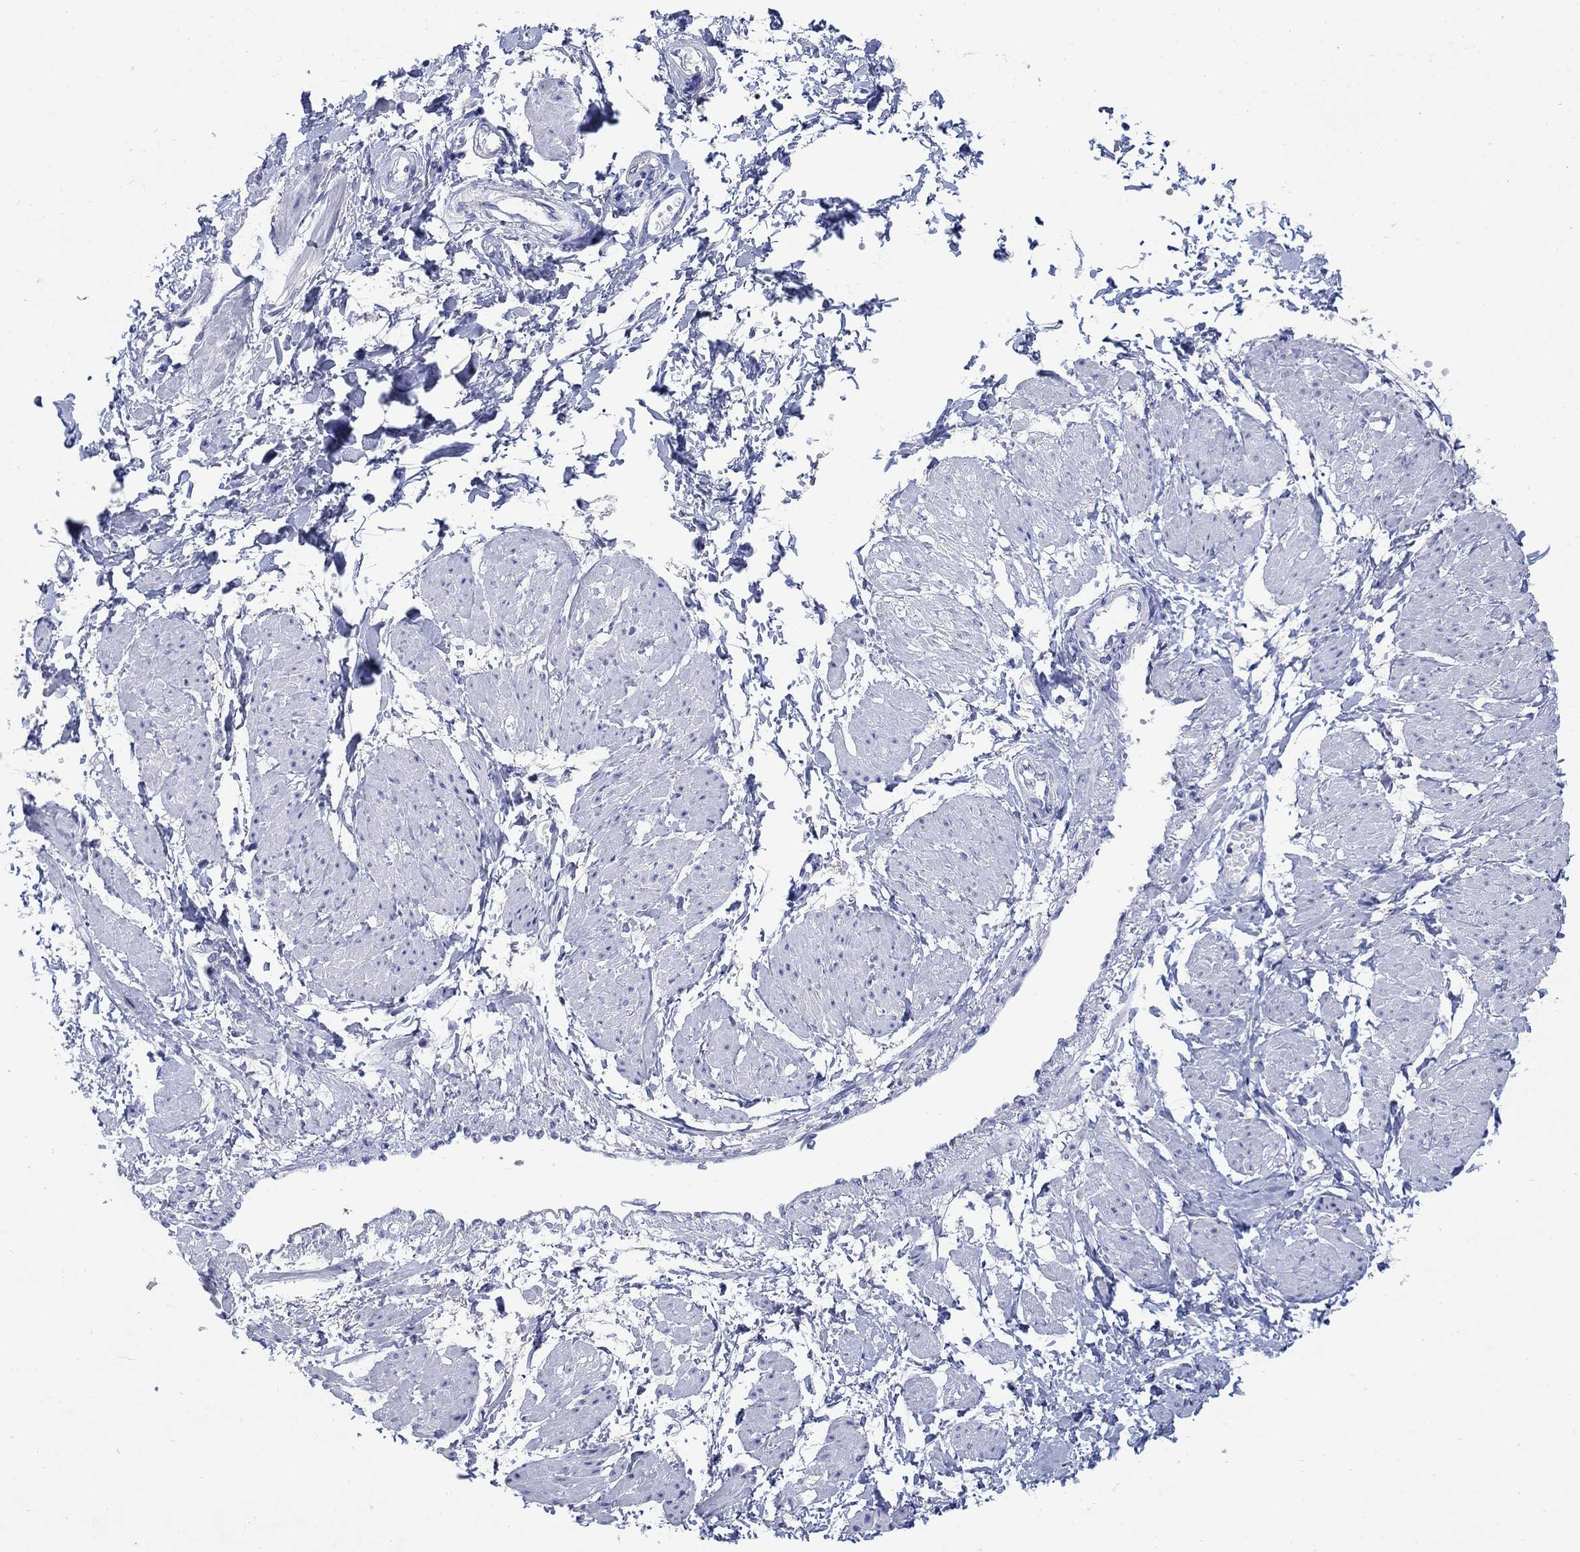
{"staining": {"intensity": "negative", "quantity": "none", "location": "none"}, "tissue": "smooth muscle", "cell_type": "Smooth muscle cells", "image_type": "normal", "snomed": [{"axis": "morphology", "description": "Normal tissue, NOS"}, {"axis": "topography", "description": "Smooth muscle"}, {"axis": "topography", "description": "Uterus"}], "caption": "There is no significant expression in smooth muscle cells of smooth muscle. (Brightfield microscopy of DAB (3,3'-diaminobenzidine) immunohistochemistry (IHC) at high magnification).", "gene": "ZDHHC14", "patient": {"sex": "female", "age": 39}}